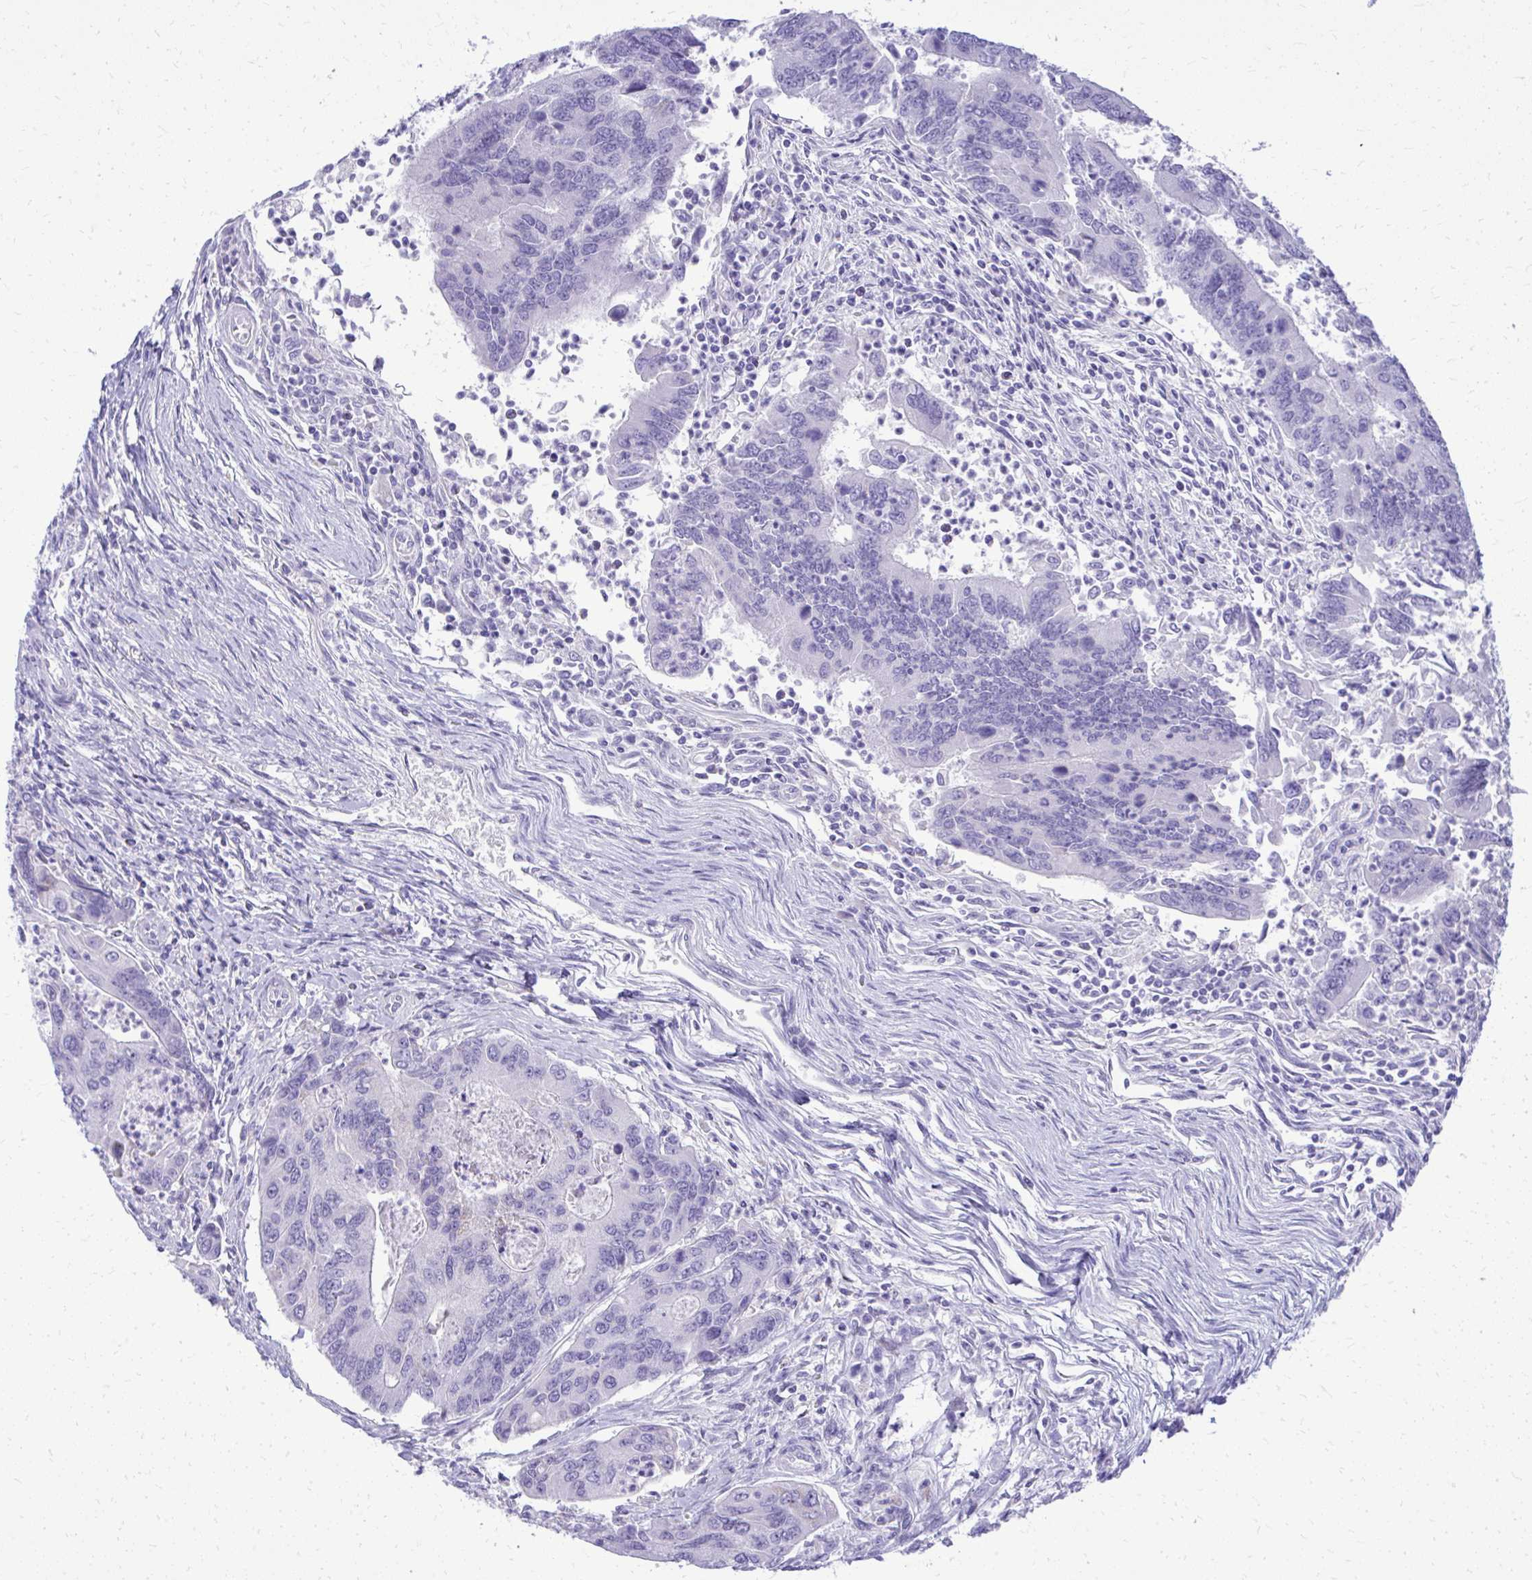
{"staining": {"intensity": "negative", "quantity": "none", "location": "none"}, "tissue": "colorectal cancer", "cell_type": "Tumor cells", "image_type": "cancer", "snomed": [{"axis": "morphology", "description": "Adenocarcinoma, NOS"}, {"axis": "topography", "description": "Colon"}], "caption": "Tumor cells show no significant protein positivity in colorectal cancer.", "gene": "BCL6B", "patient": {"sex": "female", "age": 67}}